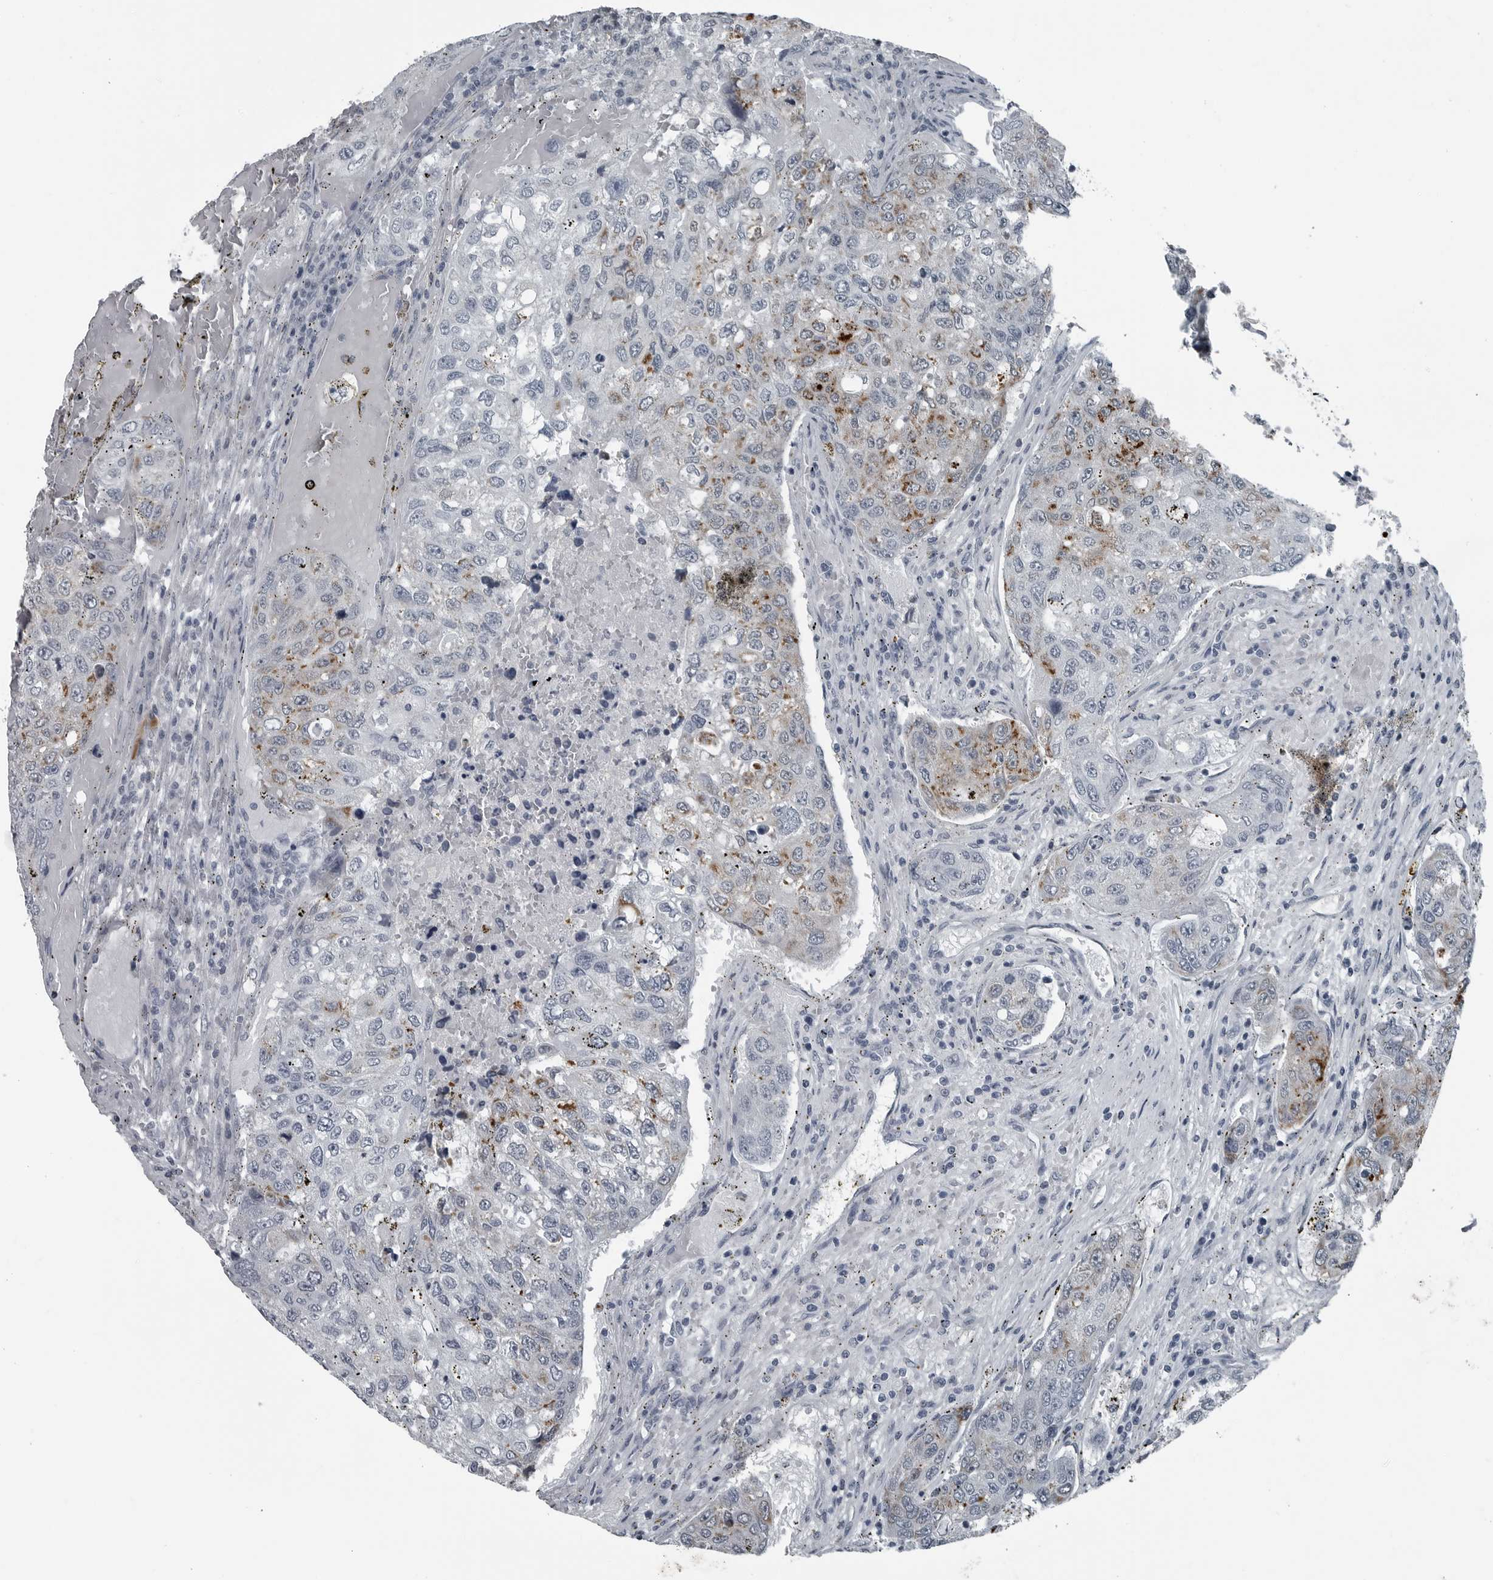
{"staining": {"intensity": "moderate", "quantity": "<25%", "location": "cytoplasmic/membranous"}, "tissue": "urothelial cancer", "cell_type": "Tumor cells", "image_type": "cancer", "snomed": [{"axis": "morphology", "description": "Urothelial carcinoma, High grade"}, {"axis": "topography", "description": "Lymph node"}, {"axis": "topography", "description": "Urinary bladder"}], "caption": "An immunohistochemistry (IHC) image of neoplastic tissue is shown. Protein staining in brown highlights moderate cytoplasmic/membranous positivity in urothelial carcinoma (high-grade) within tumor cells. The protein is stained brown, and the nuclei are stained in blue (DAB IHC with brightfield microscopy, high magnification).", "gene": "GAK", "patient": {"sex": "male", "age": 51}}